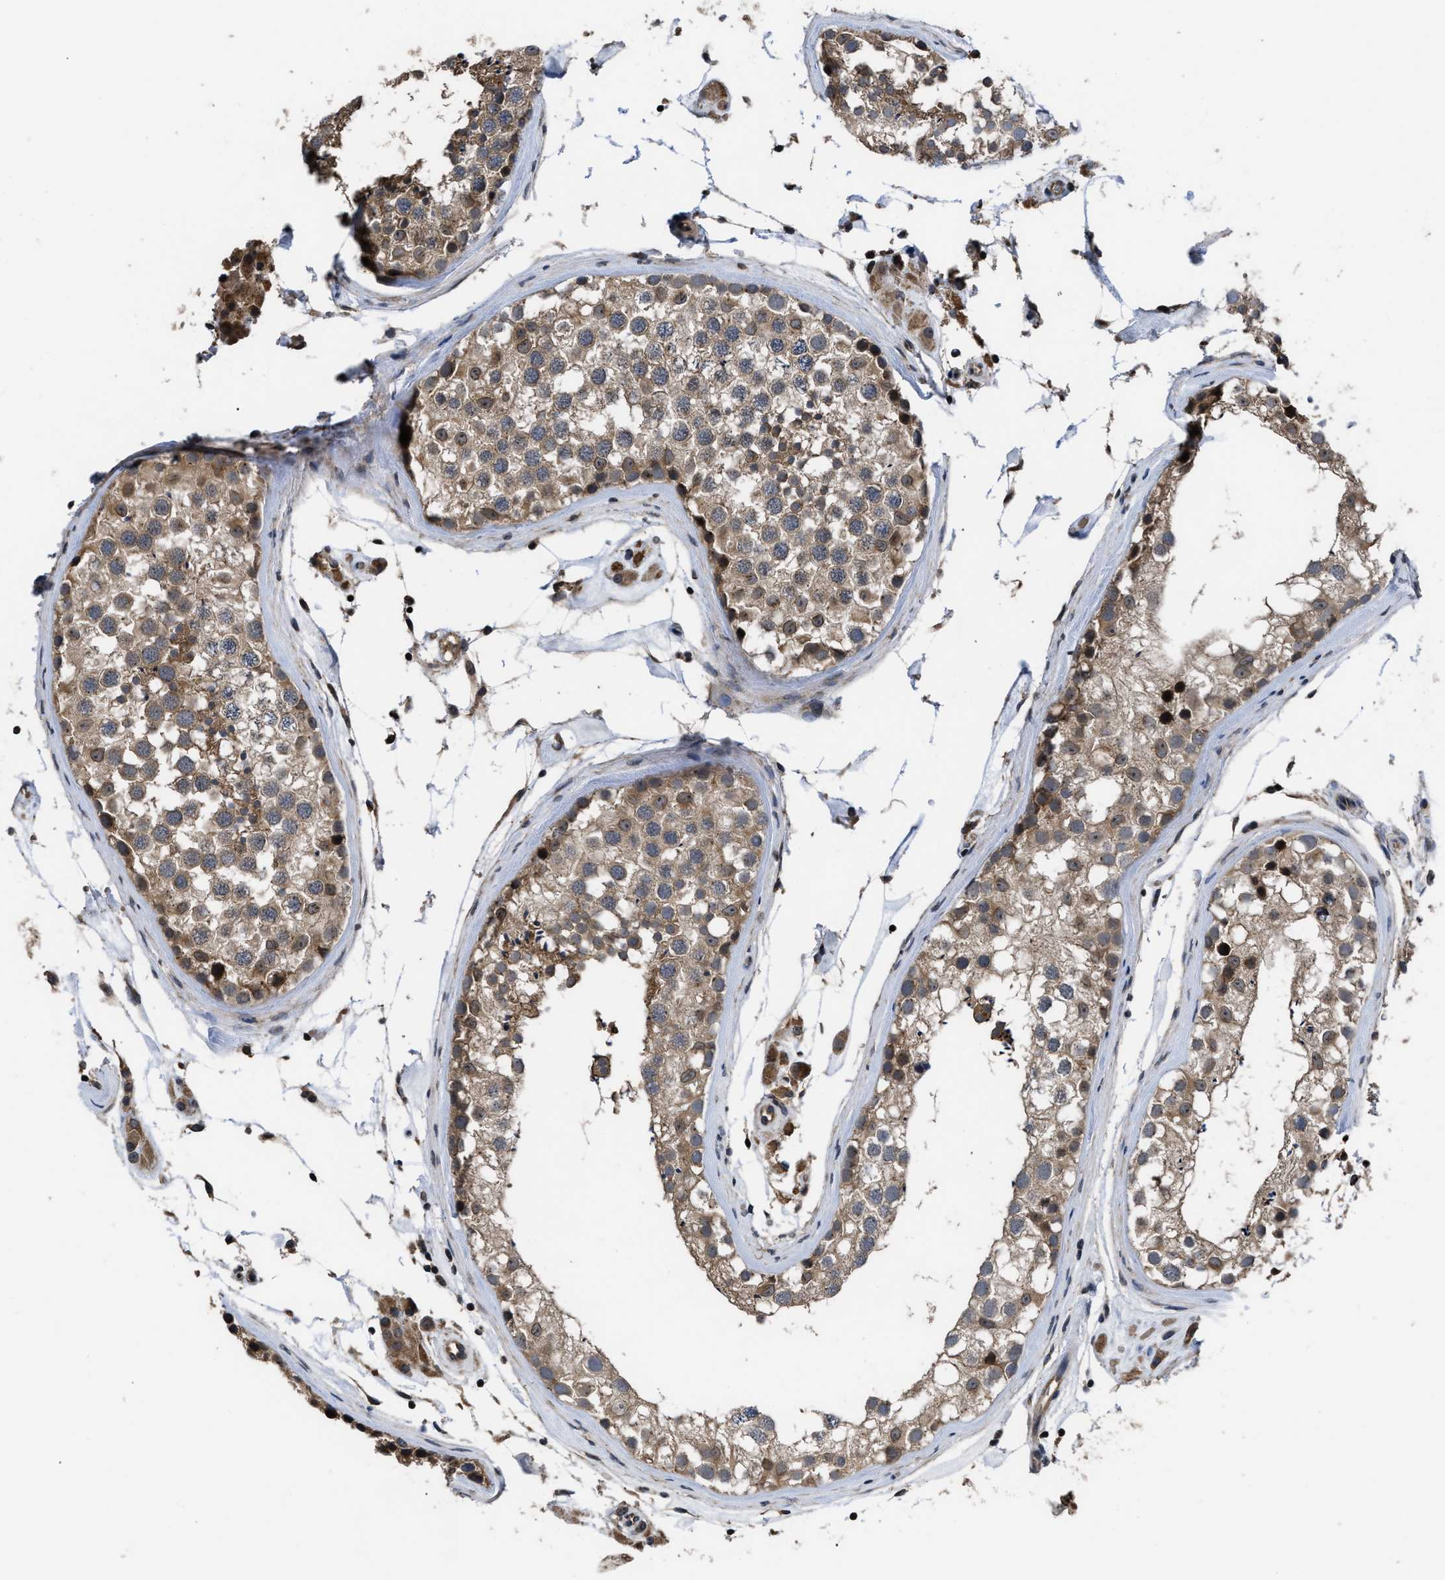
{"staining": {"intensity": "moderate", "quantity": ">75%", "location": "cytoplasmic/membranous"}, "tissue": "testis", "cell_type": "Cells in seminiferous ducts", "image_type": "normal", "snomed": [{"axis": "morphology", "description": "Normal tissue, NOS"}, {"axis": "topography", "description": "Testis"}], "caption": "An image of human testis stained for a protein exhibits moderate cytoplasmic/membranous brown staining in cells in seminiferous ducts. Ihc stains the protein in brown and the nuclei are stained blue.", "gene": "DNAJC14", "patient": {"sex": "male", "age": 46}}